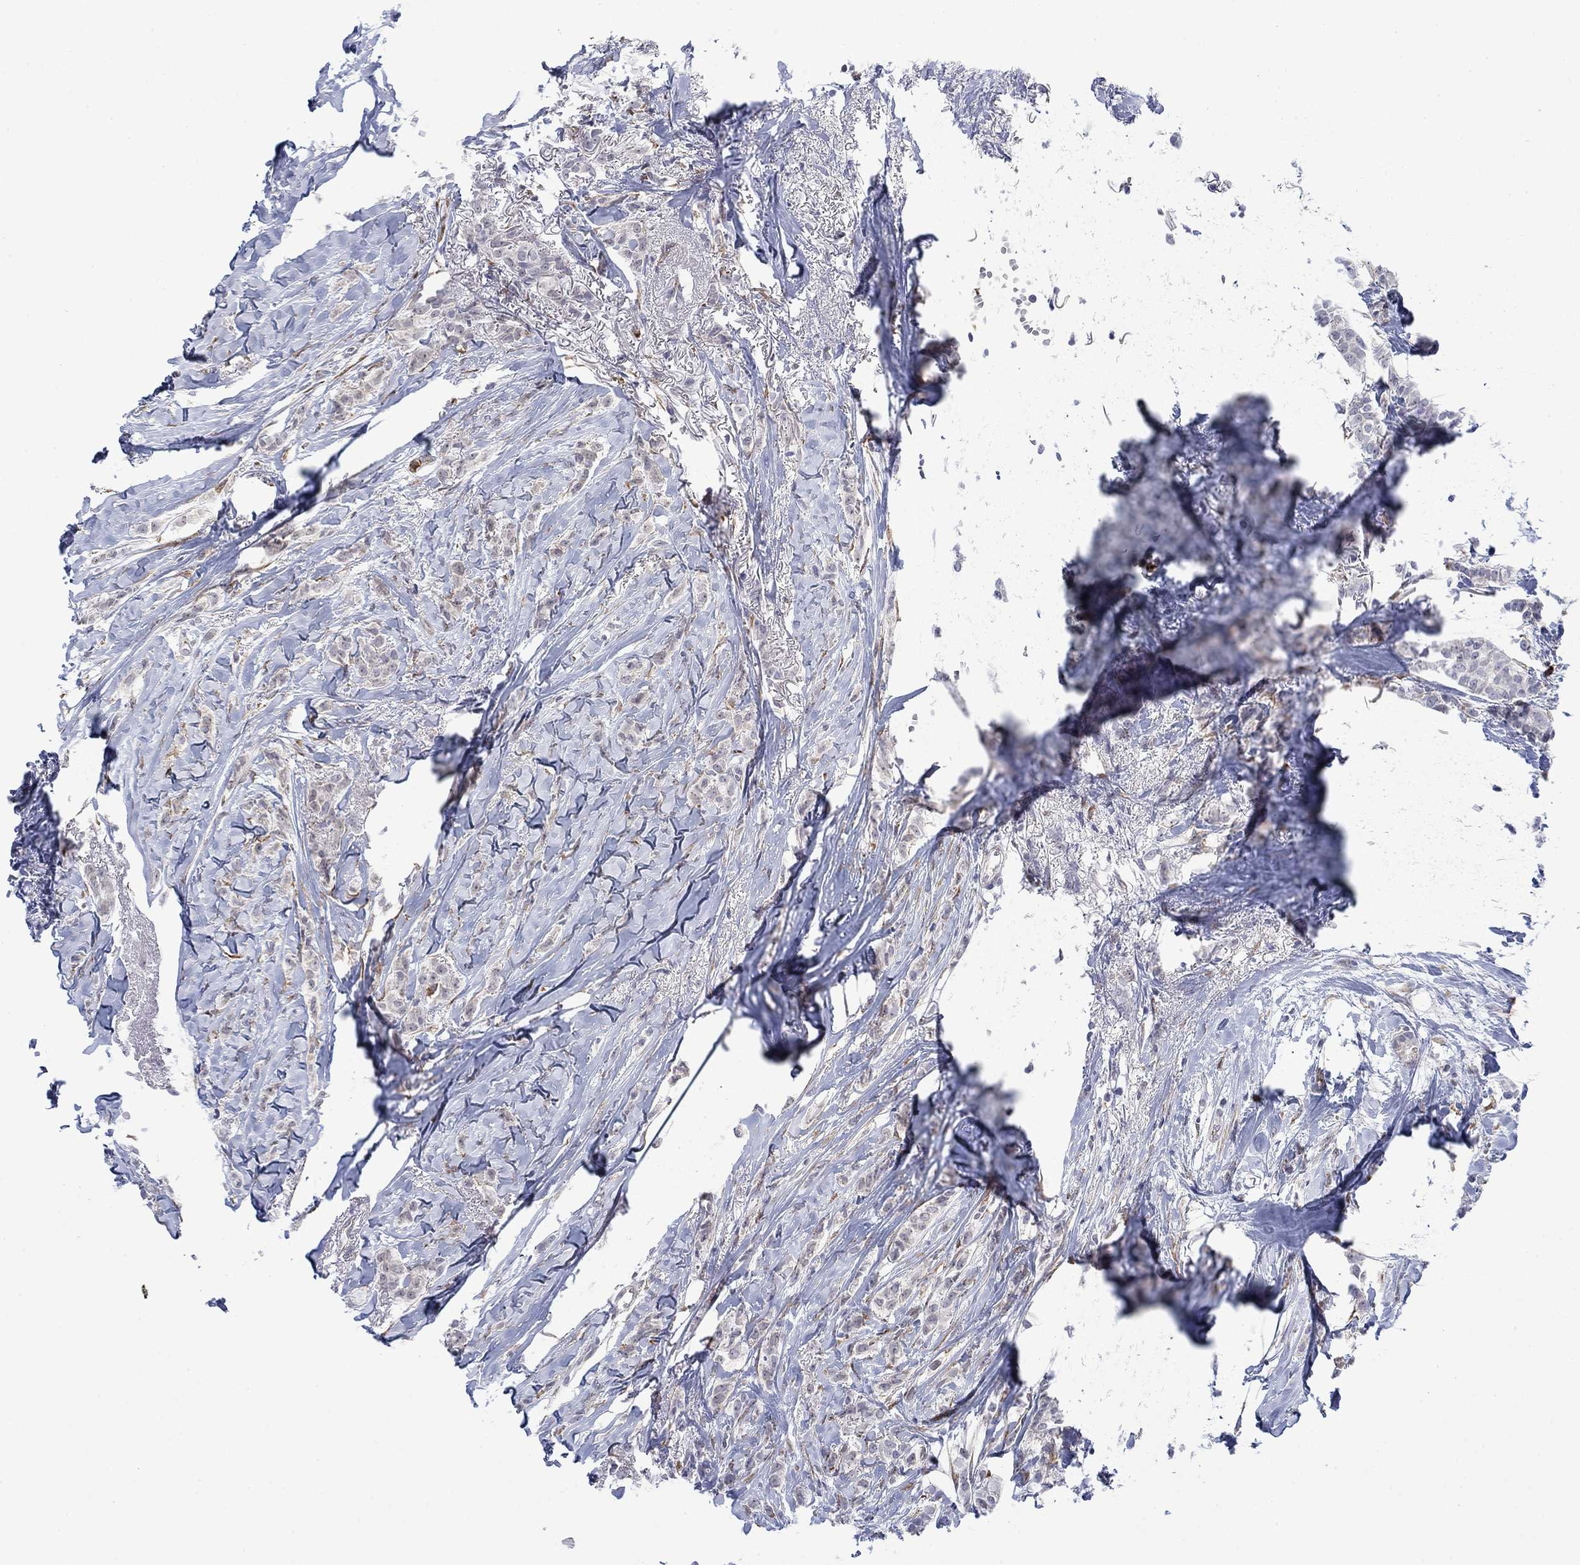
{"staining": {"intensity": "negative", "quantity": "none", "location": "none"}, "tissue": "breast cancer", "cell_type": "Tumor cells", "image_type": "cancer", "snomed": [{"axis": "morphology", "description": "Duct carcinoma"}, {"axis": "topography", "description": "Breast"}], "caption": "This histopathology image is of breast cancer (intraductal carcinoma) stained with IHC to label a protein in brown with the nuclei are counter-stained blue. There is no expression in tumor cells. (Brightfield microscopy of DAB (3,3'-diaminobenzidine) immunohistochemistry (IHC) at high magnification).", "gene": "MTRFR", "patient": {"sex": "female", "age": 85}}